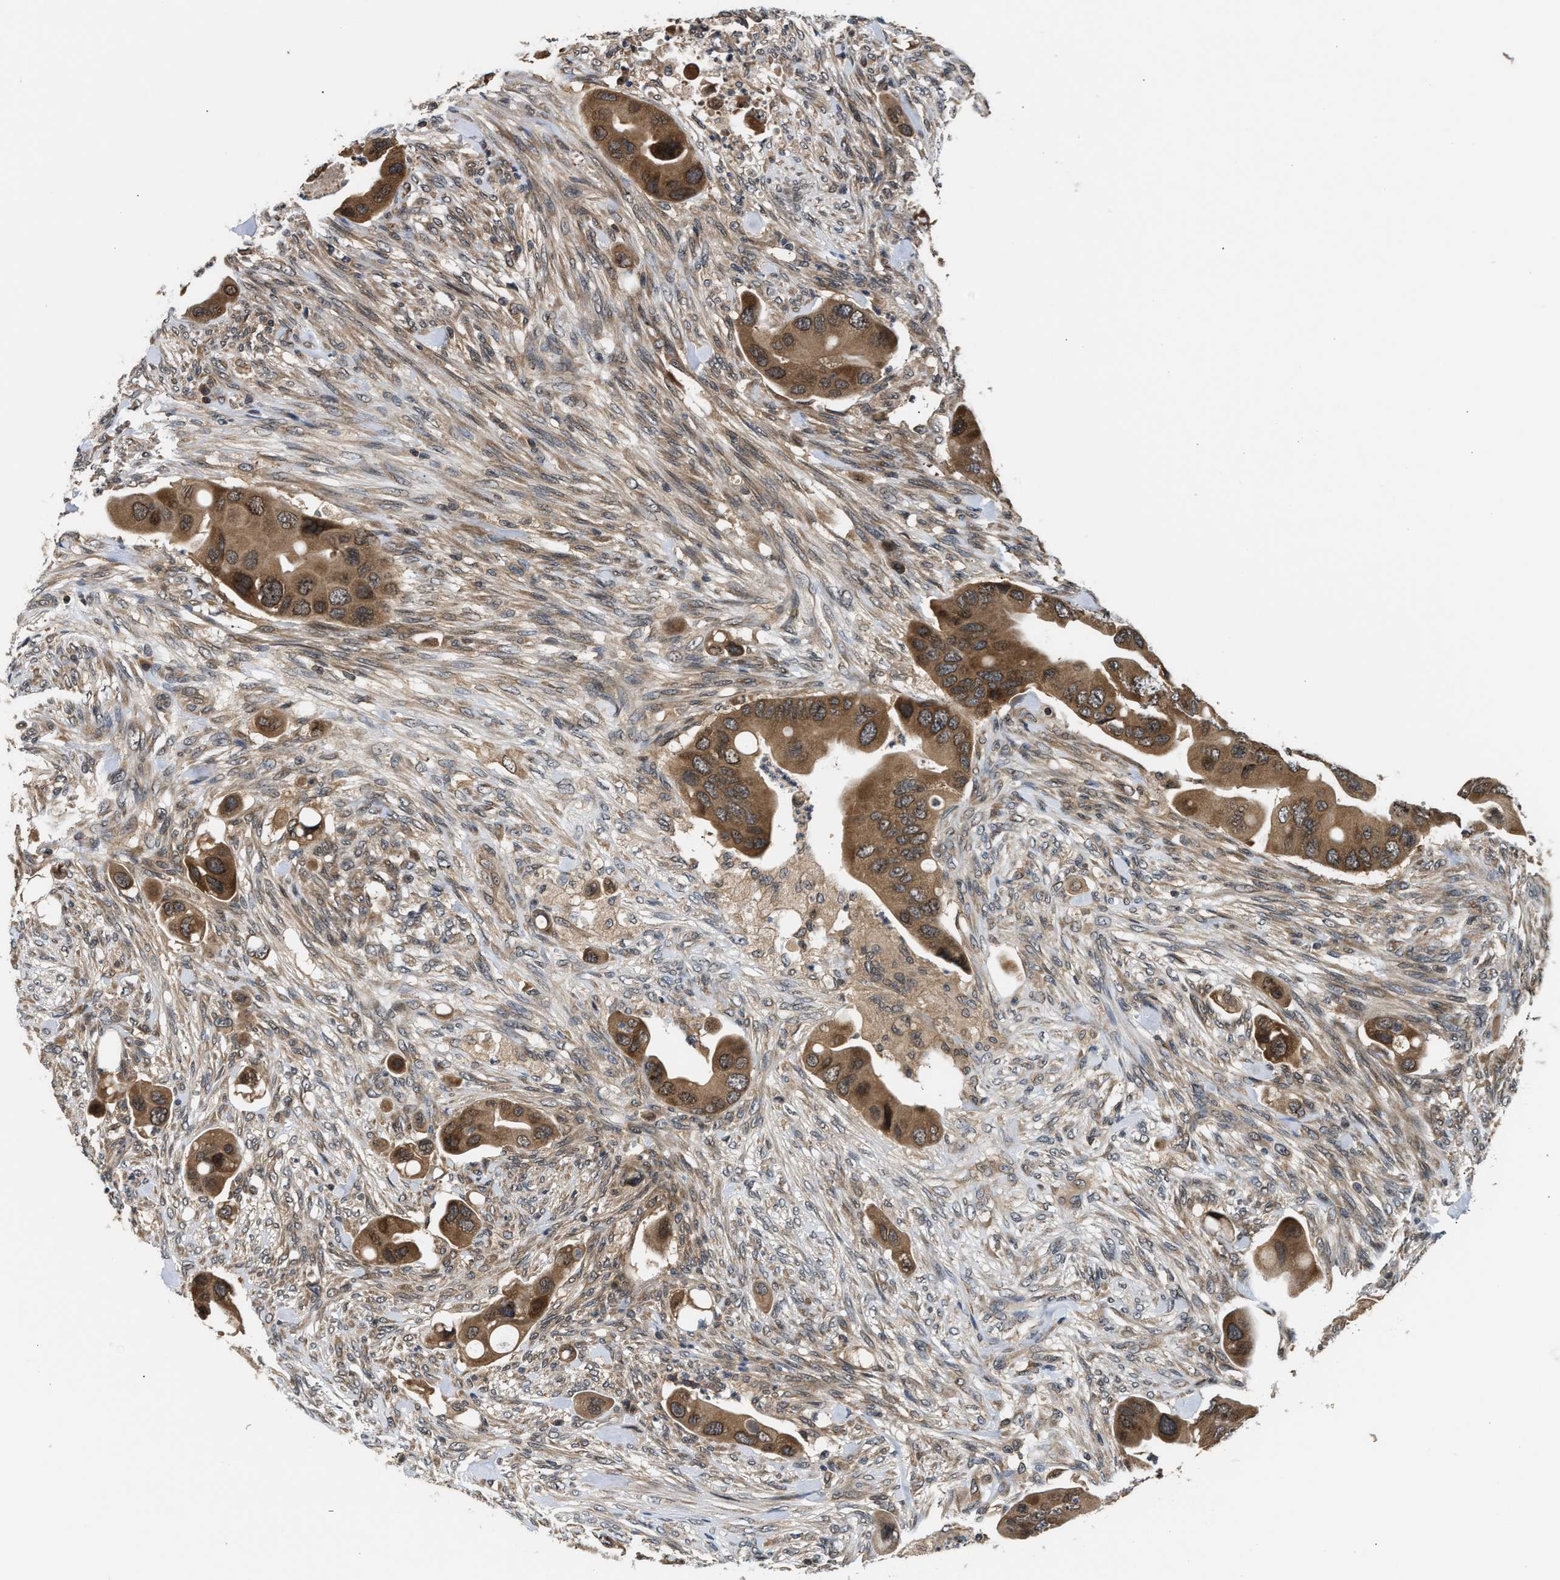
{"staining": {"intensity": "moderate", "quantity": ">75%", "location": "cytoplasmic/membranous"}, "tissue": "colorectal cancer", "cell_type": "Tumor cells", "image_type": "cancer", "snomed": [{"axis": "morphology", "description": "Adenocarcinoma, NOS"}, {"axis": "topography", "description": "Rectum"}], "caption": "Brown immunohistochemical staining in colorectal cancer (adenocarcinoma) displays moderate cytoplasmic/membranous staining in approximately >75% of tumor cells.", "gene": "RAB29", "patient": {"sex": "female", "age": 57}}